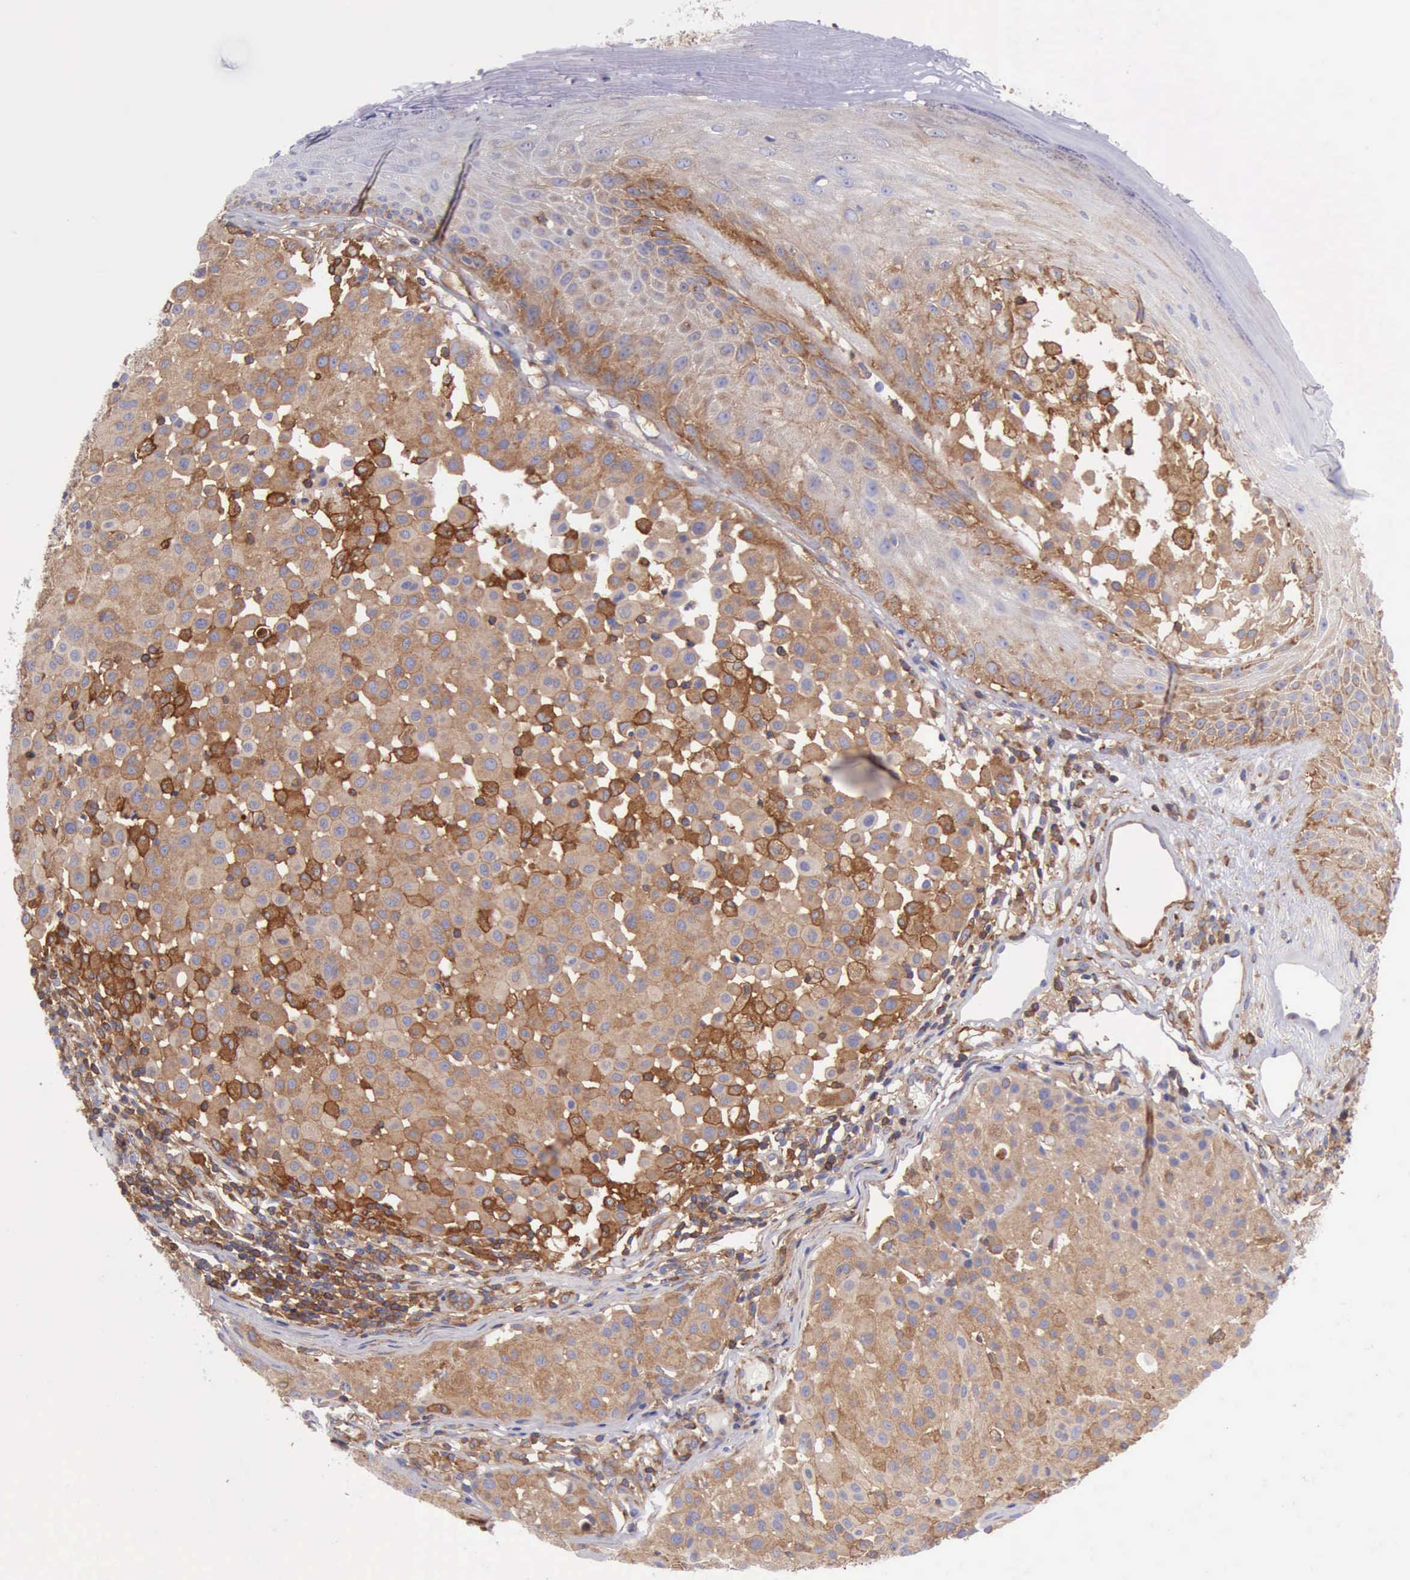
{"staining": {"intensity": "moderate", "quantity": ">75%", "location": "cytoplasmic/membranous"}, "tissue": "melanoma", "cell_type": "Tumor cells", "image_type": "cancer", "snomed": [{"axis": "morphology", "description": "Malignant melanoma, NOS"}, {"axis": "topography", "description": "Skin"}], "caption": "This image shows IHC staining of malignant melanoma, with medium moderate cytoplasmic/membranous expression in about >75% of tumor cells.", "gene": "FLNA", "patient": {"sex": "male", "age": 36}}